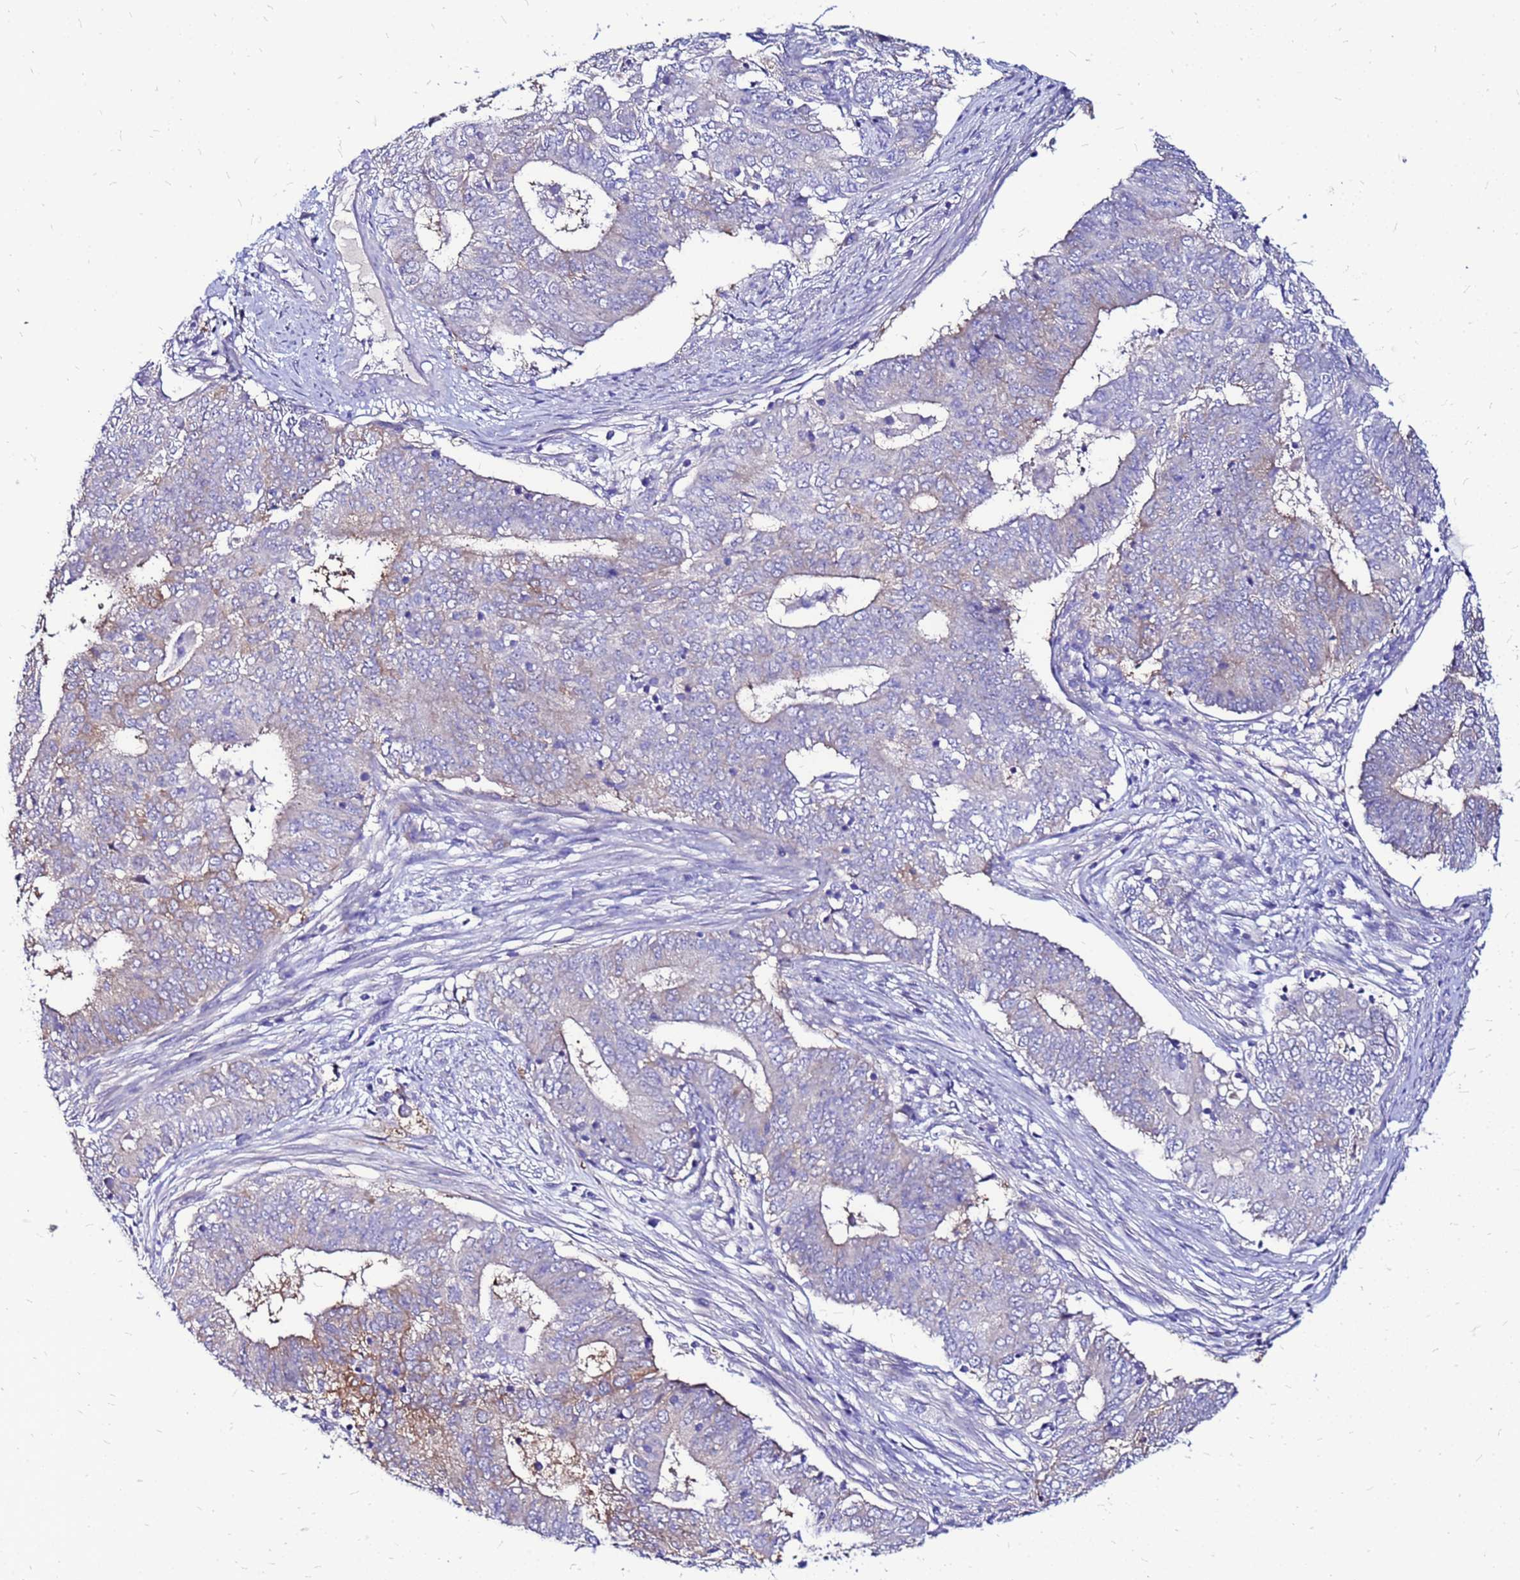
{"staining": {"intensity": "weak", "quantity": "<25%", "location": "cytoplasmic/membranous"}, "tissue": "endometrial cancer", "cell_type": "Tumor cells", "image_type": "cancer", "snomed": [{"axis": "morphology", "description": "Adenocarcinoma, NOS"}, {"axis": "topography", "description": "Endometrium"}], "caption": "Immunohistochemical staining of endometrial cancer (adenocarcinoma) reveals no significant positivity in tumor cells. Brightfield microscopy of immunohistochemistry stained with DAB (brown) and hematoxylin (blue), captured at high magnification.", "gene": "ARHGEF5", "patient": {"sex": "female", "age": 62}}